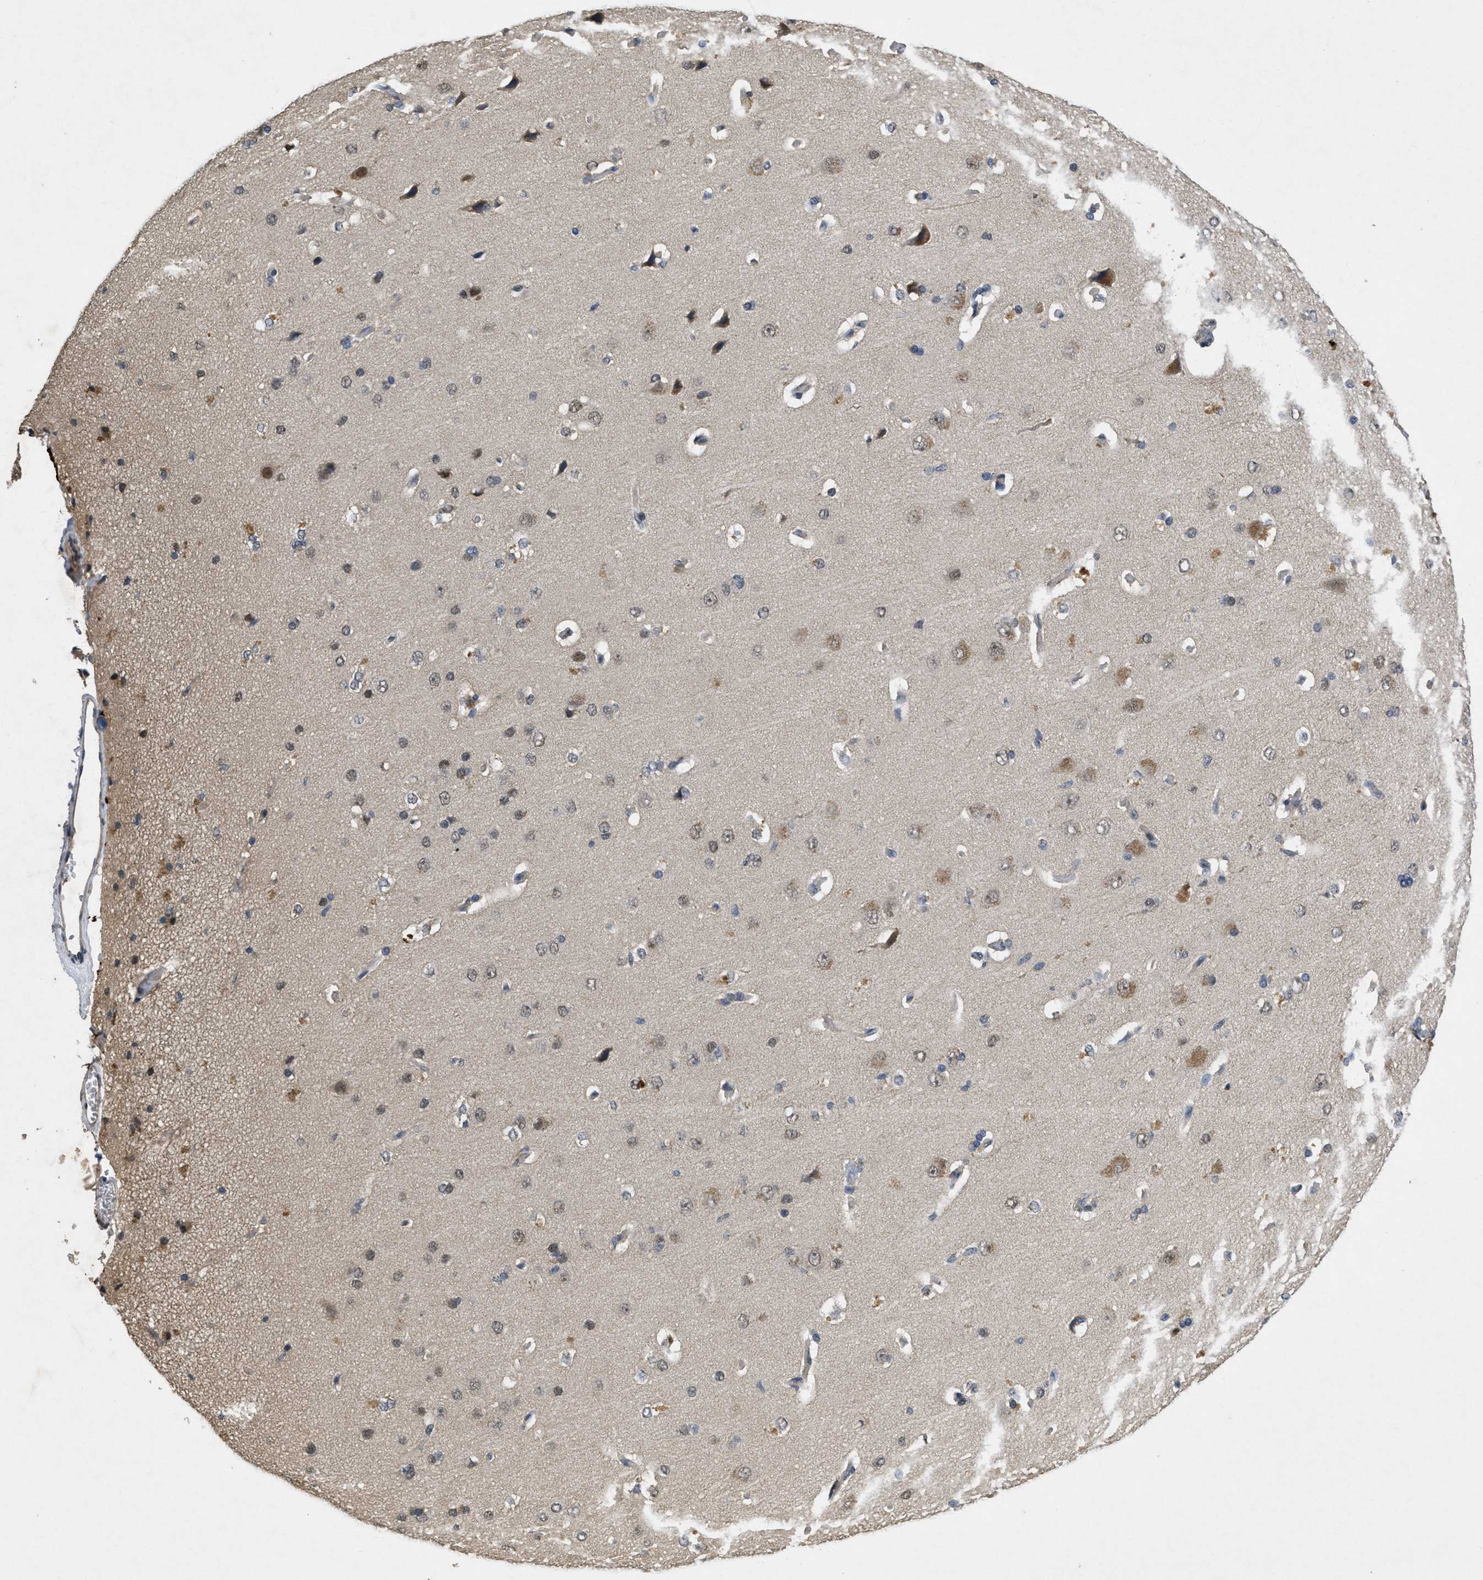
{"staining": {"intensity": "weak", "quantity": "25%-75%", "location": "cytoplasmic/membranous"}, "tissue": "cerebral cortex", "cell_type": "Endothelial cells", "image_type": "normal", "snomed": [{"axis": "morphology", "description": "Normal tissue, NOS"}, {"axis": "topography", "description": "Cerebral cortex"}], "caption": "This photomicrograph exhibits immunohistochemistry staining of benign cerebral cortex, with low weak cytoplasmic/membranous positivity in approximately 25%-75% of endothelial cells.", "gene": "PAPOLG", "patient": {"sex": "male", "age": 62}}